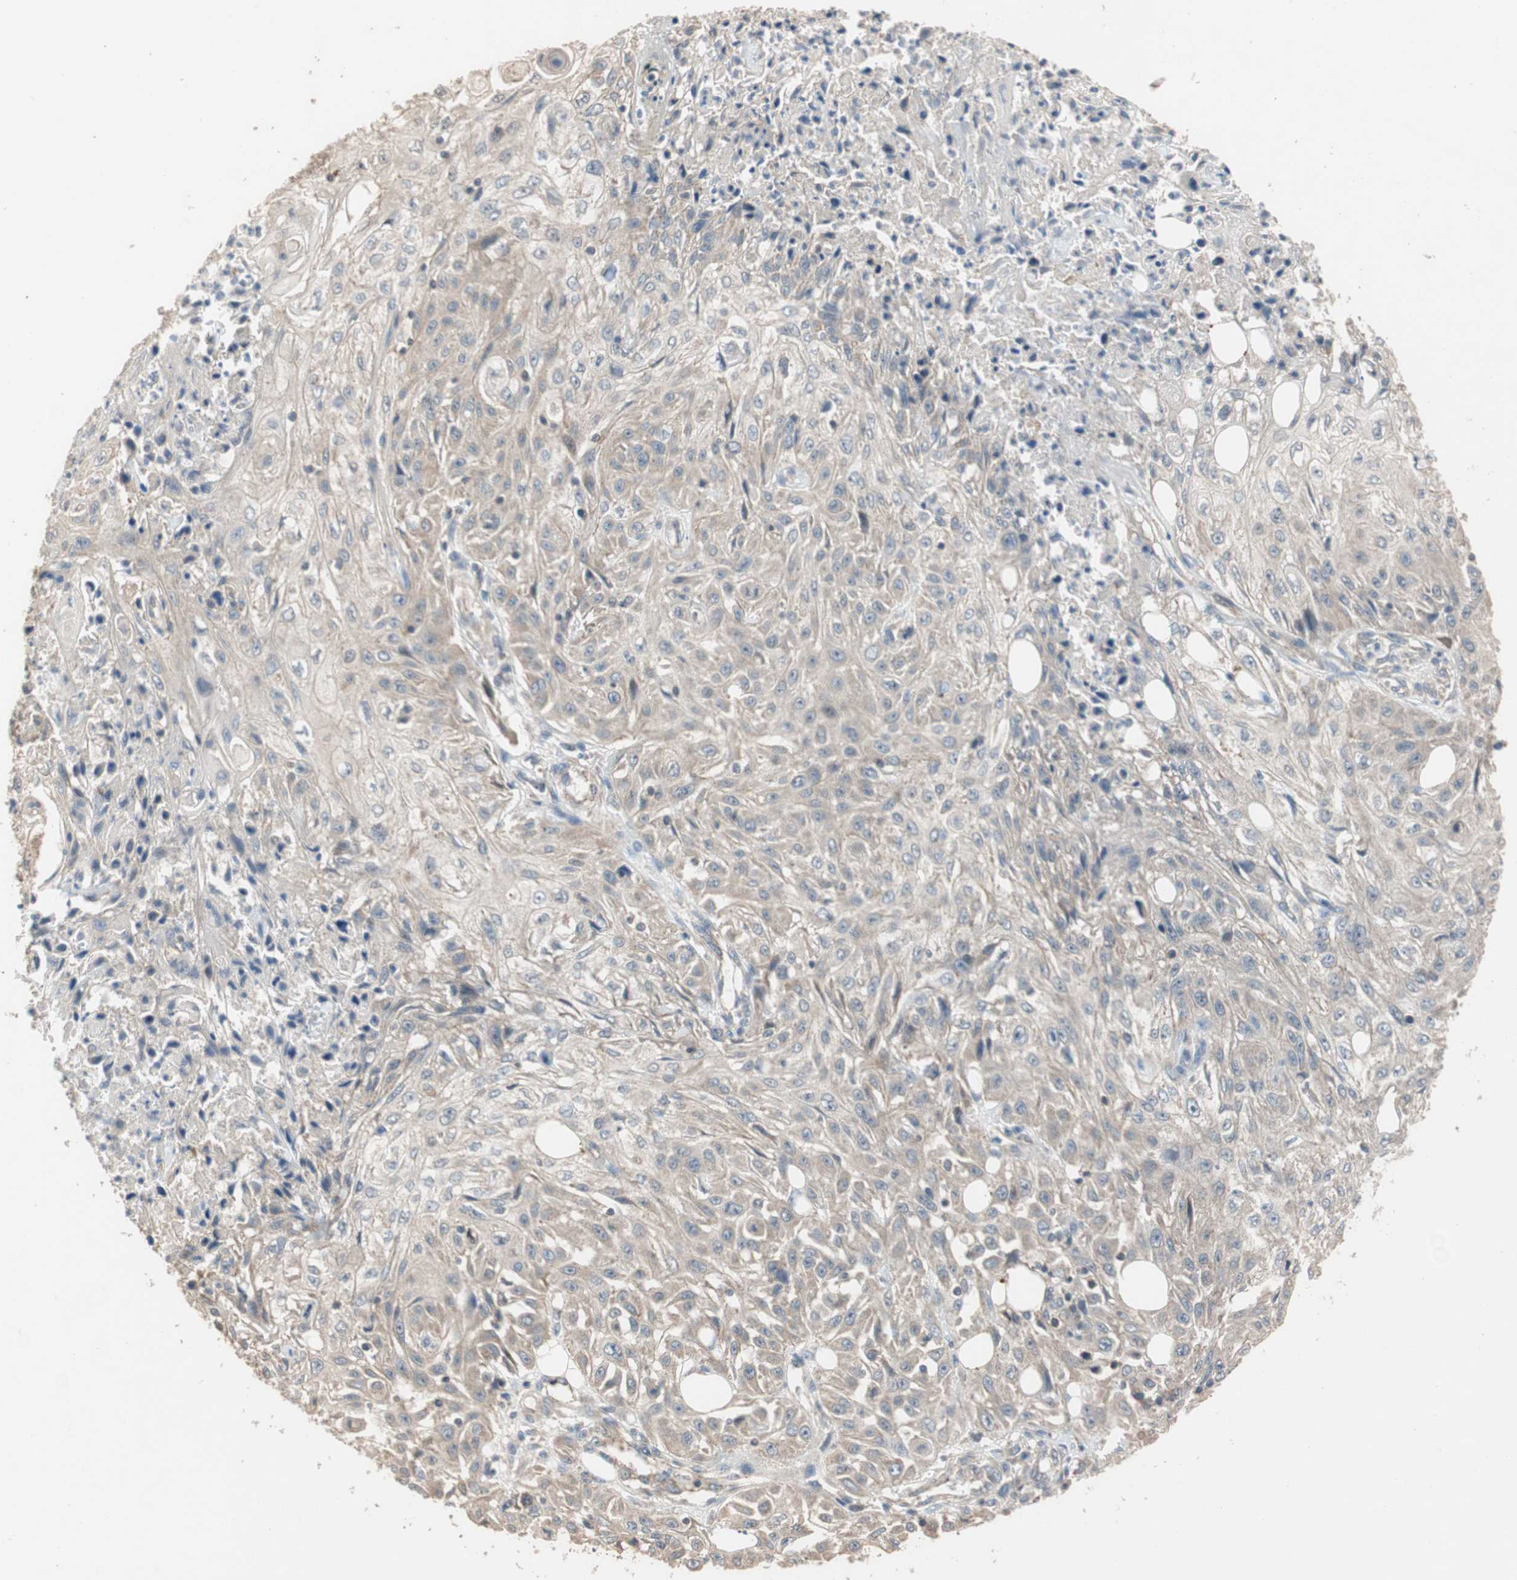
{"staining": {"intensity": "weak", "quantity": ">75%", "location": "cytoplasmic/membranous"}, "tissue": "skin cancer", "cell_type": "Tumor cells", "image_type": "cancer", "snomed": [{"axis": "morphology", "description": "Squamous cell carcinoma, NOS"}, {"axis": "morphology", "description": "Squamous cell carcinoma, metastatic, NOS"}, {"axis": "topography", "description": "Skin"}, {"axis": "topography", "description": "Lymph node"}], "caption": "Immunohistochemistry (DAB (3,3'-diaminobenzidine)) staining of skin cancer (metastatic squamous cell carcinoma) shows weak cytoplasmic/membranous protein positivity in approximately >75% of tumor cells.", "gene": "MAP4K2", "patient": {"sex": "male", "age": 75}}